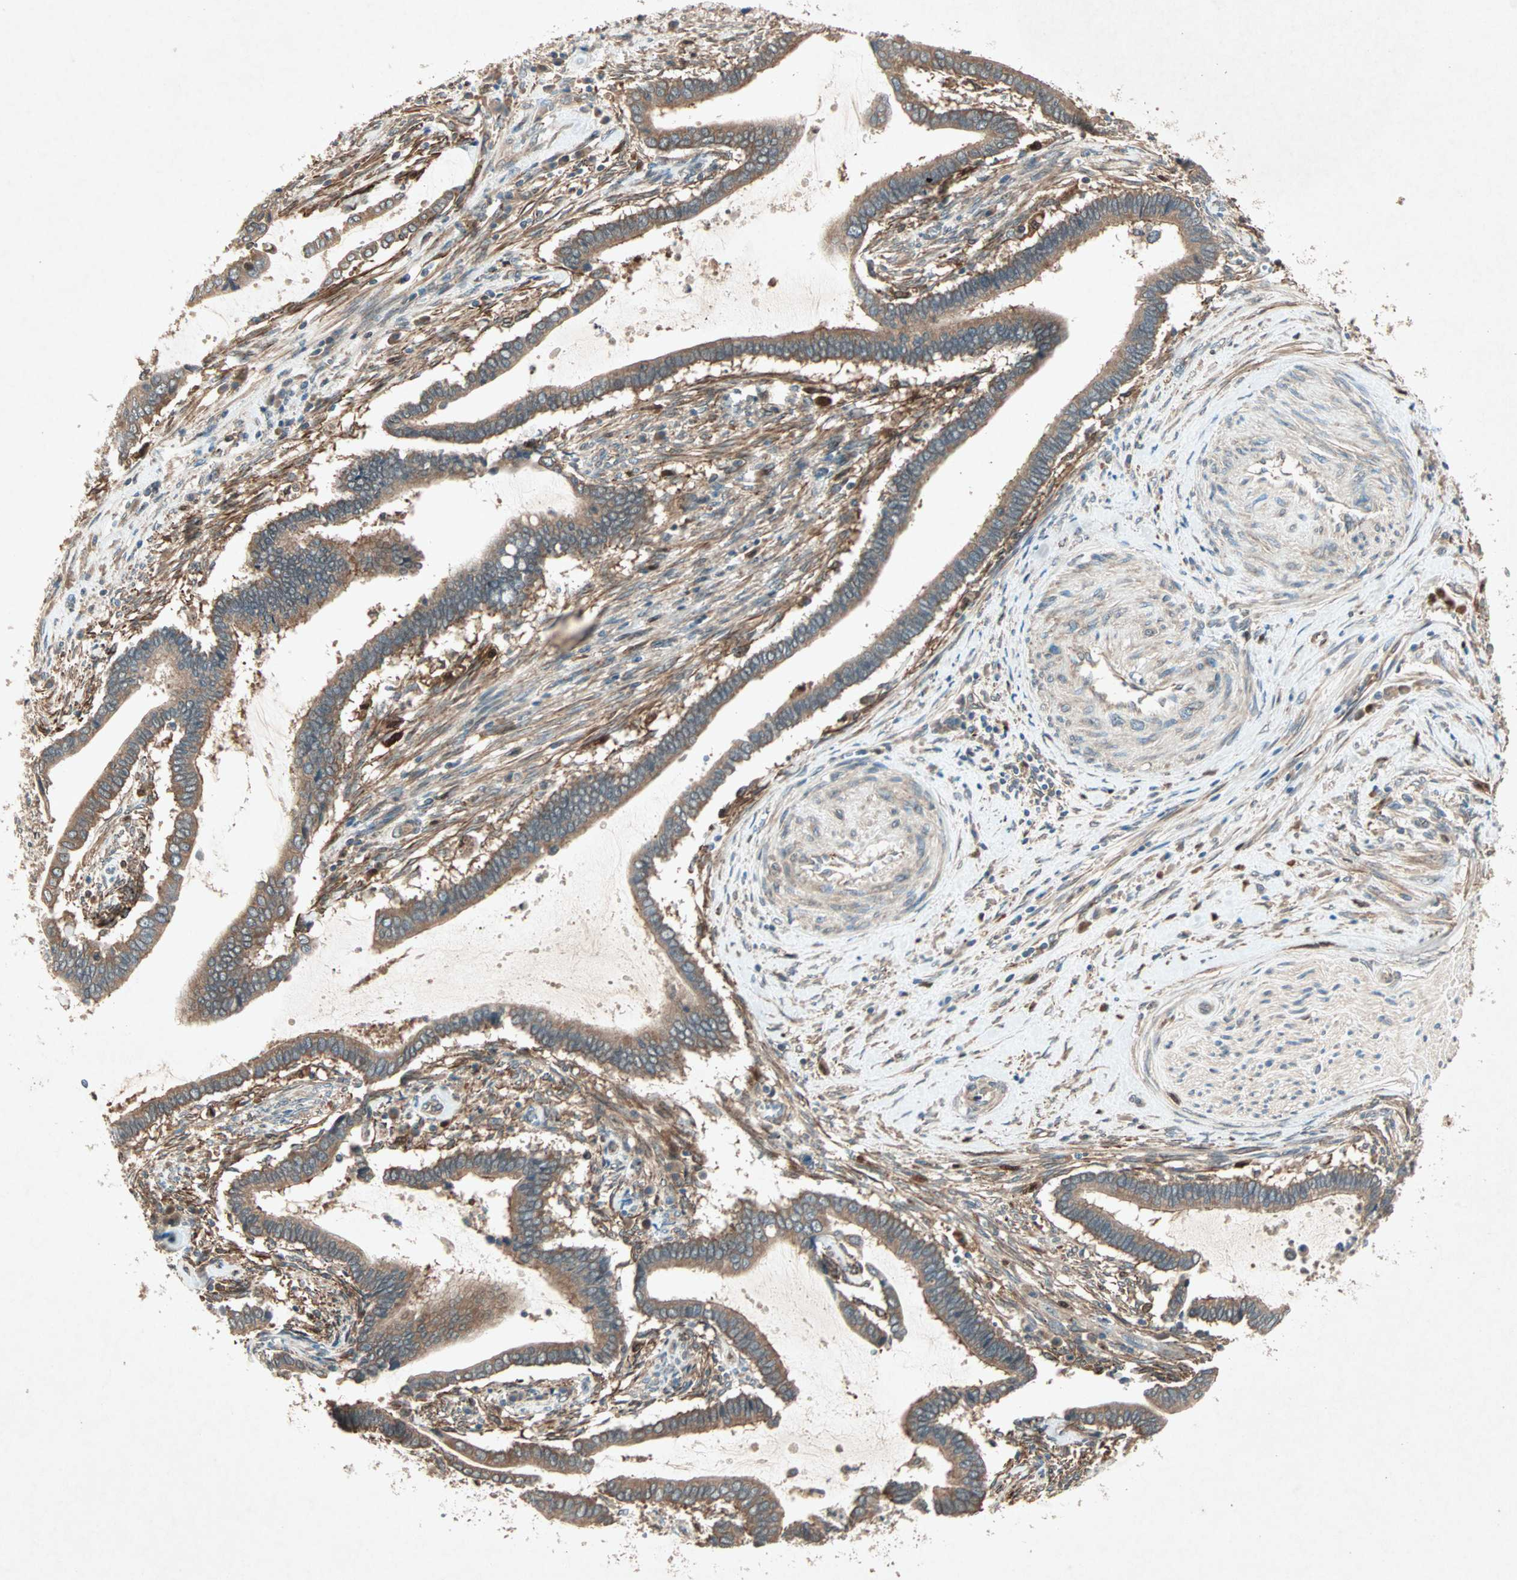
{"staining": {"intensity": "moderate", "quantity": ">75%", "location": "cytoplasmic/membranous"}, "tissue": "cervical cancer", "cell_type": "Tumor cells", "image_type": "cancer", "snomed": [{"axis": "morphology", "description": "Adenocarcinoma, NOS"}, {"axis": "topography", "description": "Cervix"}], "caption": "Cervical cancer stained with immunohistochemistry (IHC) reveals moderate cytoplasmic/membranous expression in approximately >75% of tumor cells. The staining was performed using DAB (3,3'-diaminobenzidine) to visualize the protein expression in brown, while the nuclei were stained in blue with hematoxylin (Magnification: 20x).", "gene": "SDSL", "patient": {"sex": "female", "age": 44}}